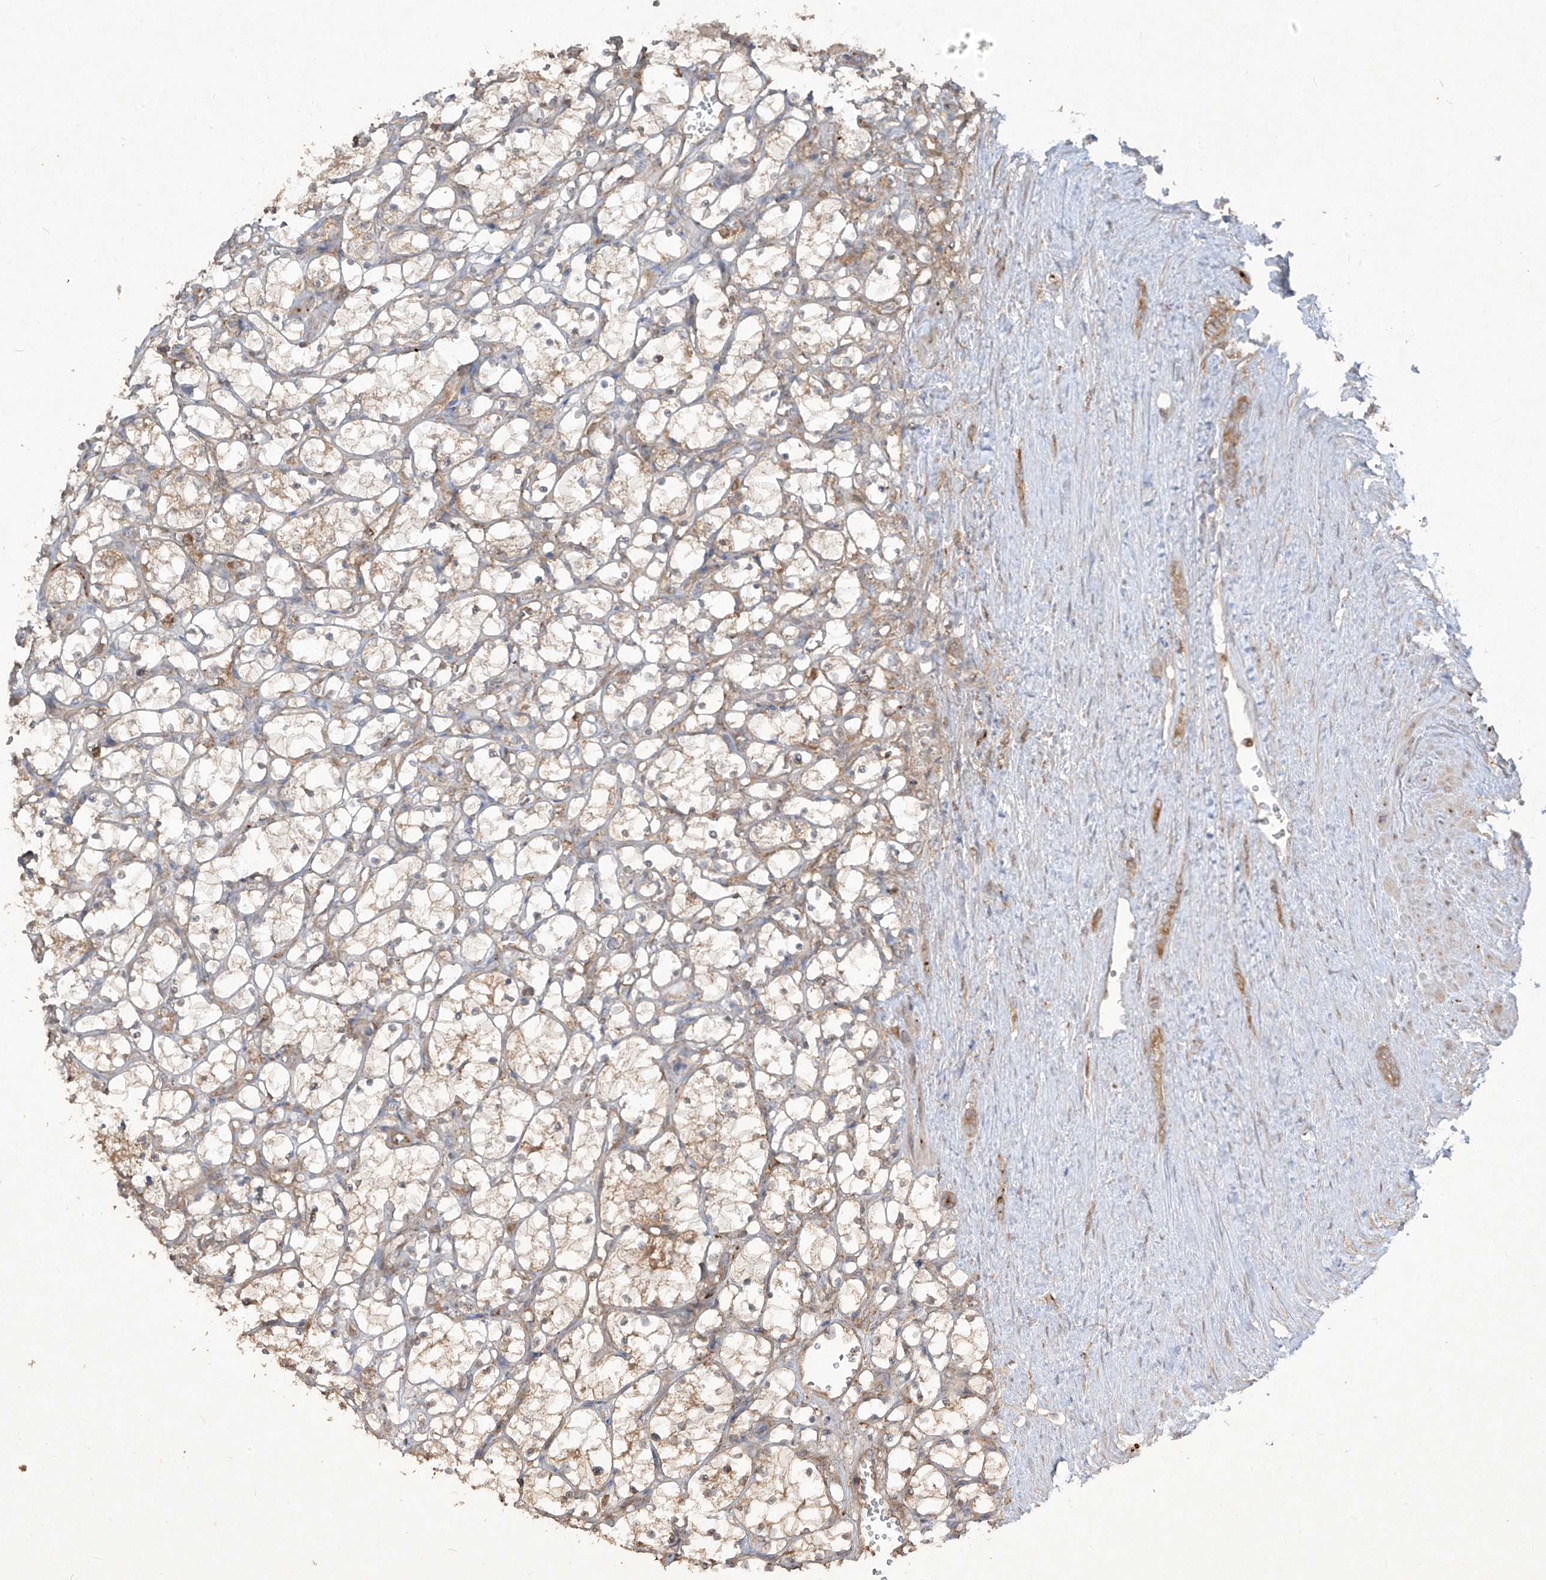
{"staining": {"intensity": "moderate", "quantity": "25%-75%", "location": "cytoplasmic/membranous"}, "tissue": "renal cancer", "cell_type": "Tumor cells", "image_type": "cancer", "snomed": [{"axis": "morphology", "description": "Adenocarcinoma, NOS"}, {"axis": "topography", "description": "Kidney"}], "caption": "Moderate cytoplasmic/membranous expression for a protein is present in approximately 25%-75% of tumor cells of renal cancer using immunohistochemistry (IHC).", "gene": "LDAH", "patient": {"sex": "female", "age": 69}}